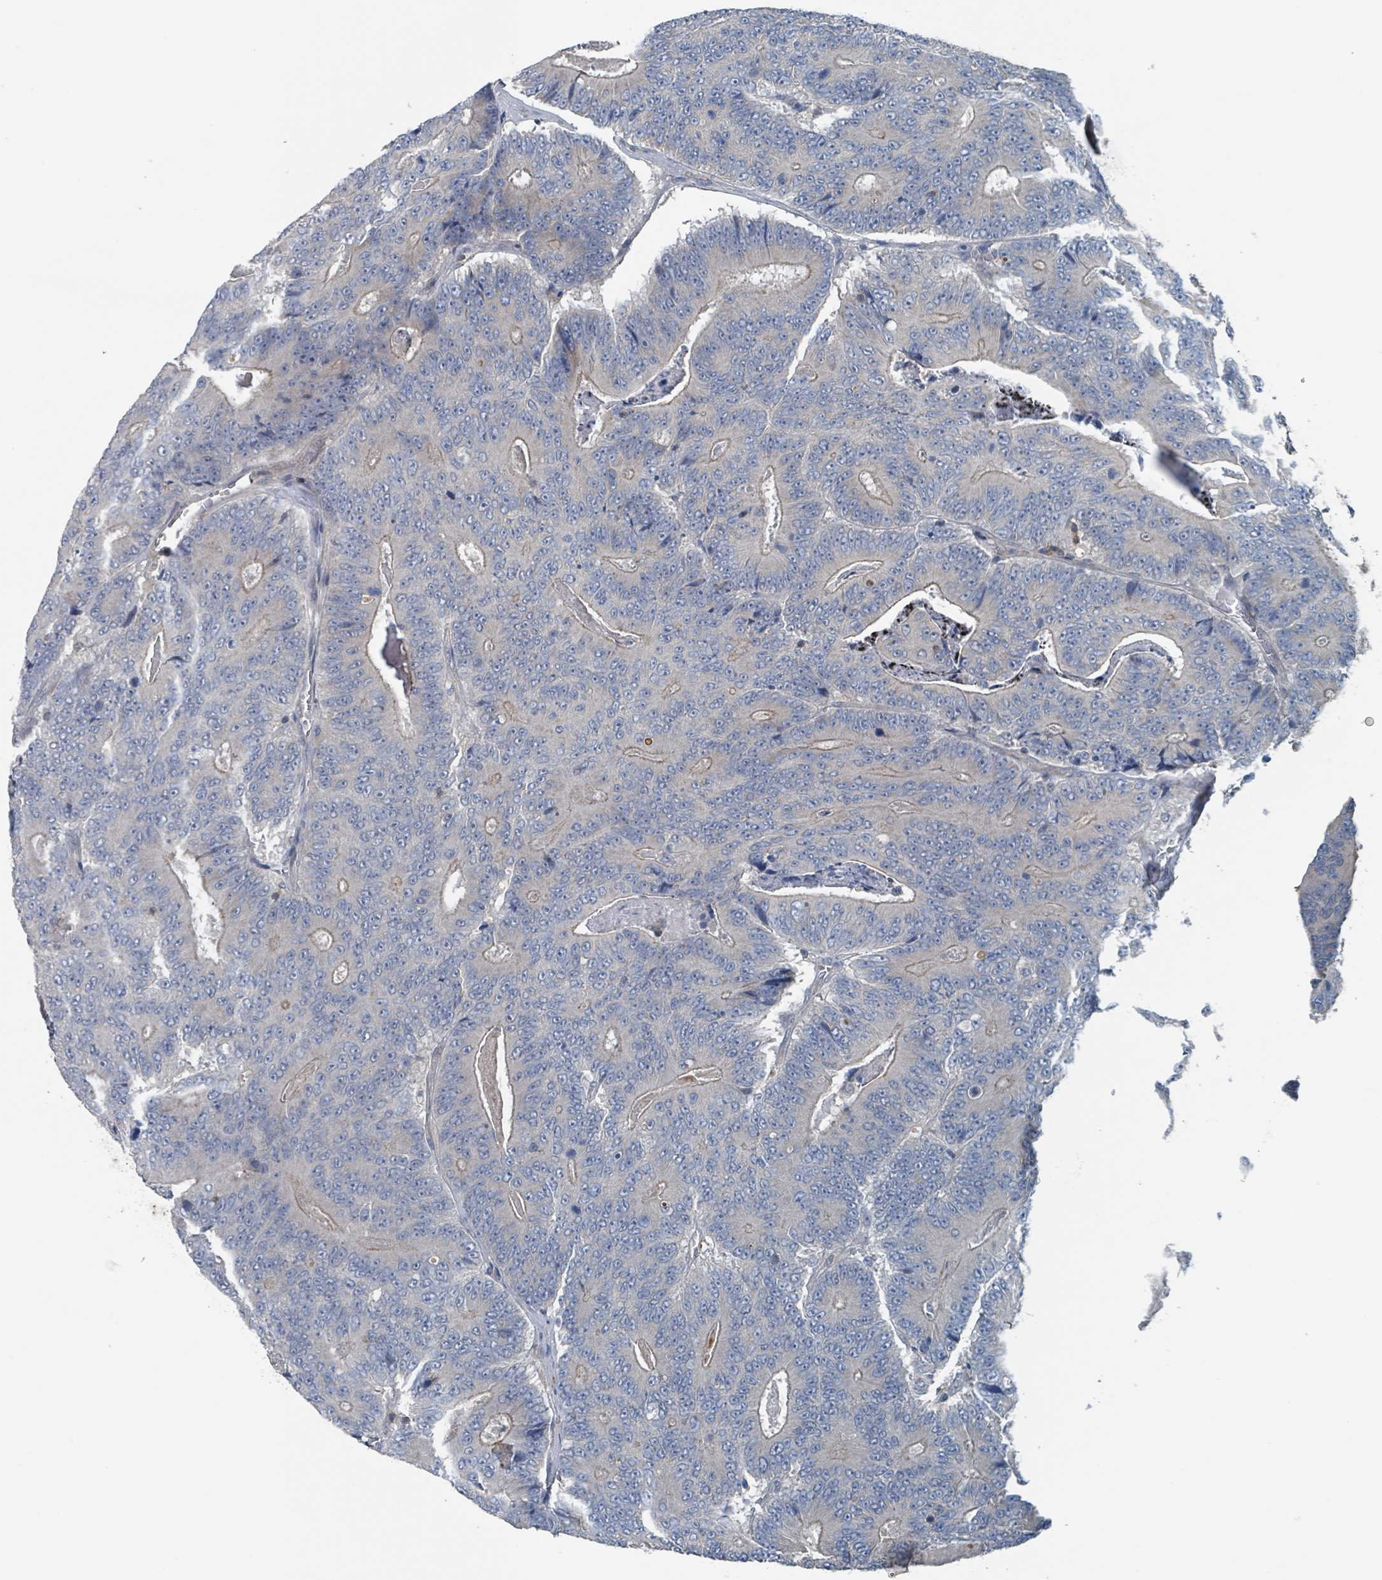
{"staining": {"intensity": "negative", "quantity": "none", "location": "none"}, "tissue": "colorectal cancer", "cell_type": "Tumor cells", "image_type": "cancer", "snomed": [{"axis": "morphology", "description": "Adenocarcinoma, NOS"}, {"axis": "topography", "description": "Colon"}], "caption": "Tumor cells show no significant protein expression in colorectal cancer (adenocarcinoma). (DAB (3,3'-diaminobenzidine) immunohistochemistry with hematoxylin counter stain).", "gene": "ACBD4", "patient": {"sex": "male", "age": 83}}